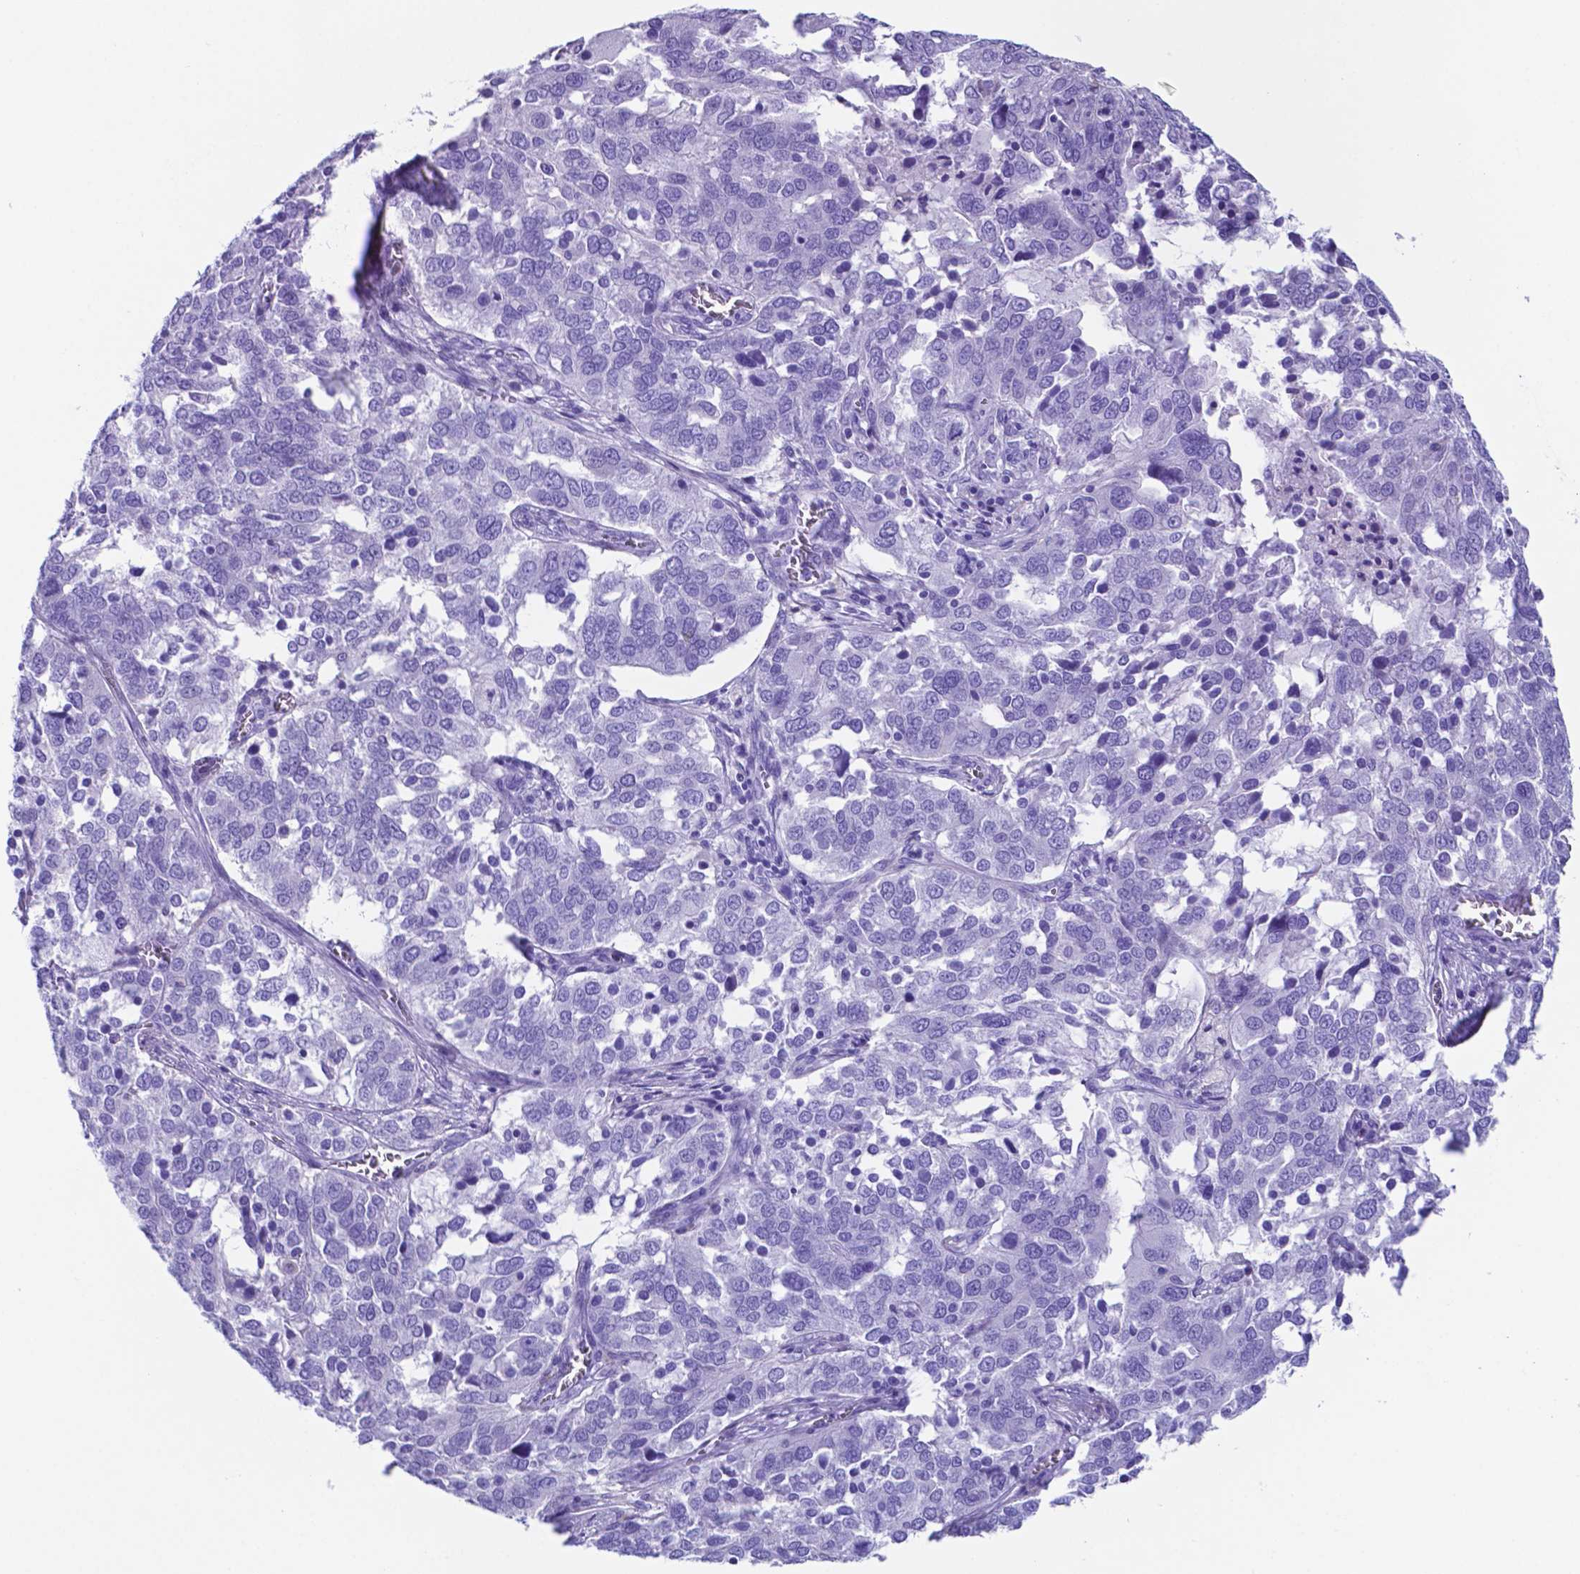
{"staining": {"intensity": "negative", "quantity": "none", "location": "none"}, "tissue": "ovarian cancer", "cell_type": "Tumor cells", "image_type": "cancer", "snomed": [{"axis": "morphology", "description": "Carcinoma, endometroid"}, {"axis": "topography", "description": "Soft tissue"}, {"axis": "topography", "description": "Ovary"}], "caption": "Tumor cells show no significant staining in ovarian cancer (endometroid carcinoma).", "gene": "DNAAF8", "patient": {"sex": "female", "age": 52}}